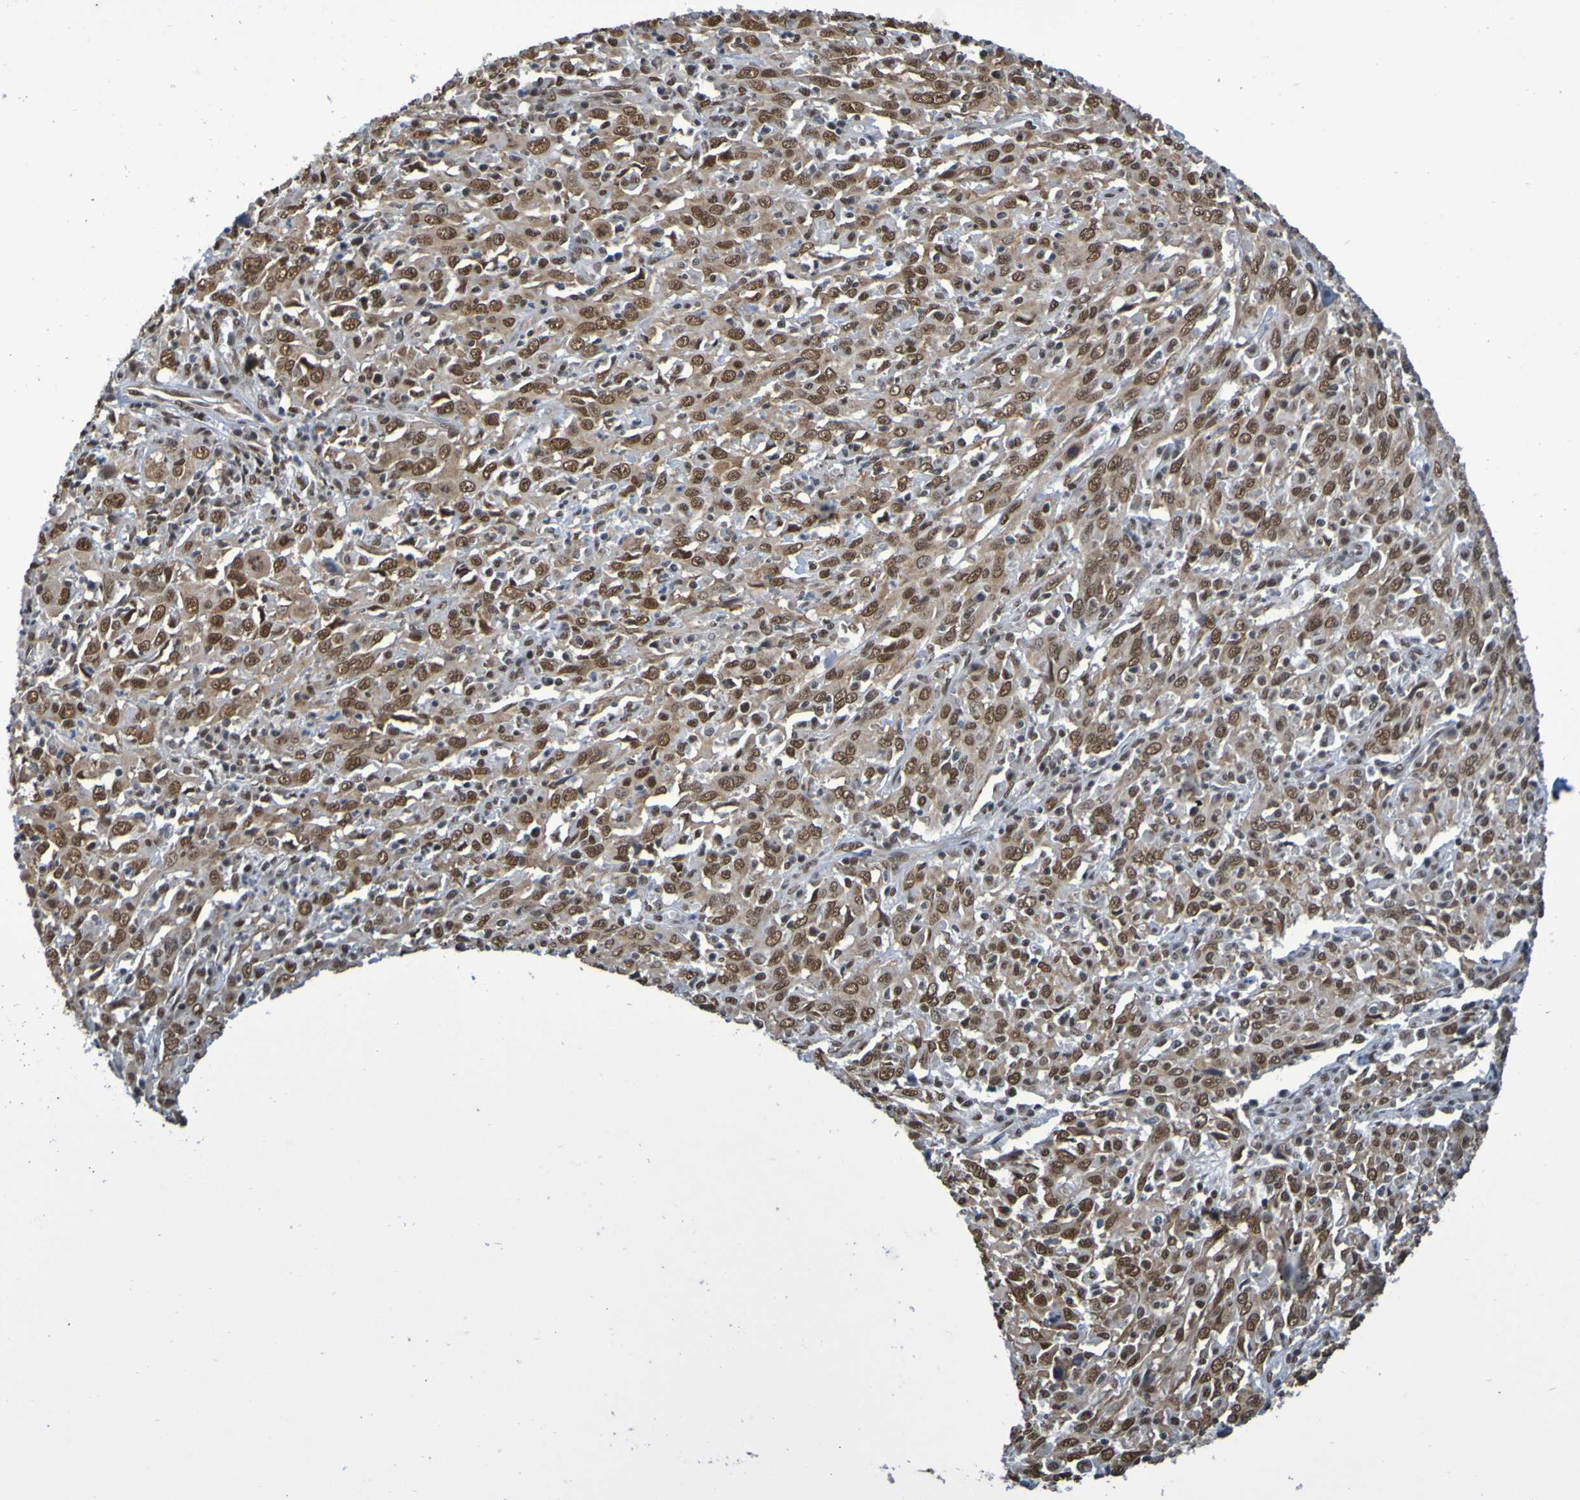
{"staining": {"intensity": "strong", "quantity": ">75%", "location": "nuclear"}, "tissue": "cervical cancer", "cell_type": "Tumor cells", "image_type": "cancer", "snomed": [{"axis": "morphology", "description": "Squamous cell carcinoma, NOS"}, {"axis": "topography", "description": "Cervix"}], "caption": "A micrograph of squamous cell carcinoma (cervical) stained for a protein reveals strong nuclear brown staining in tumor cells.", "gene": "HDAC2", "patient": {"sex": "female", "age": 46}}